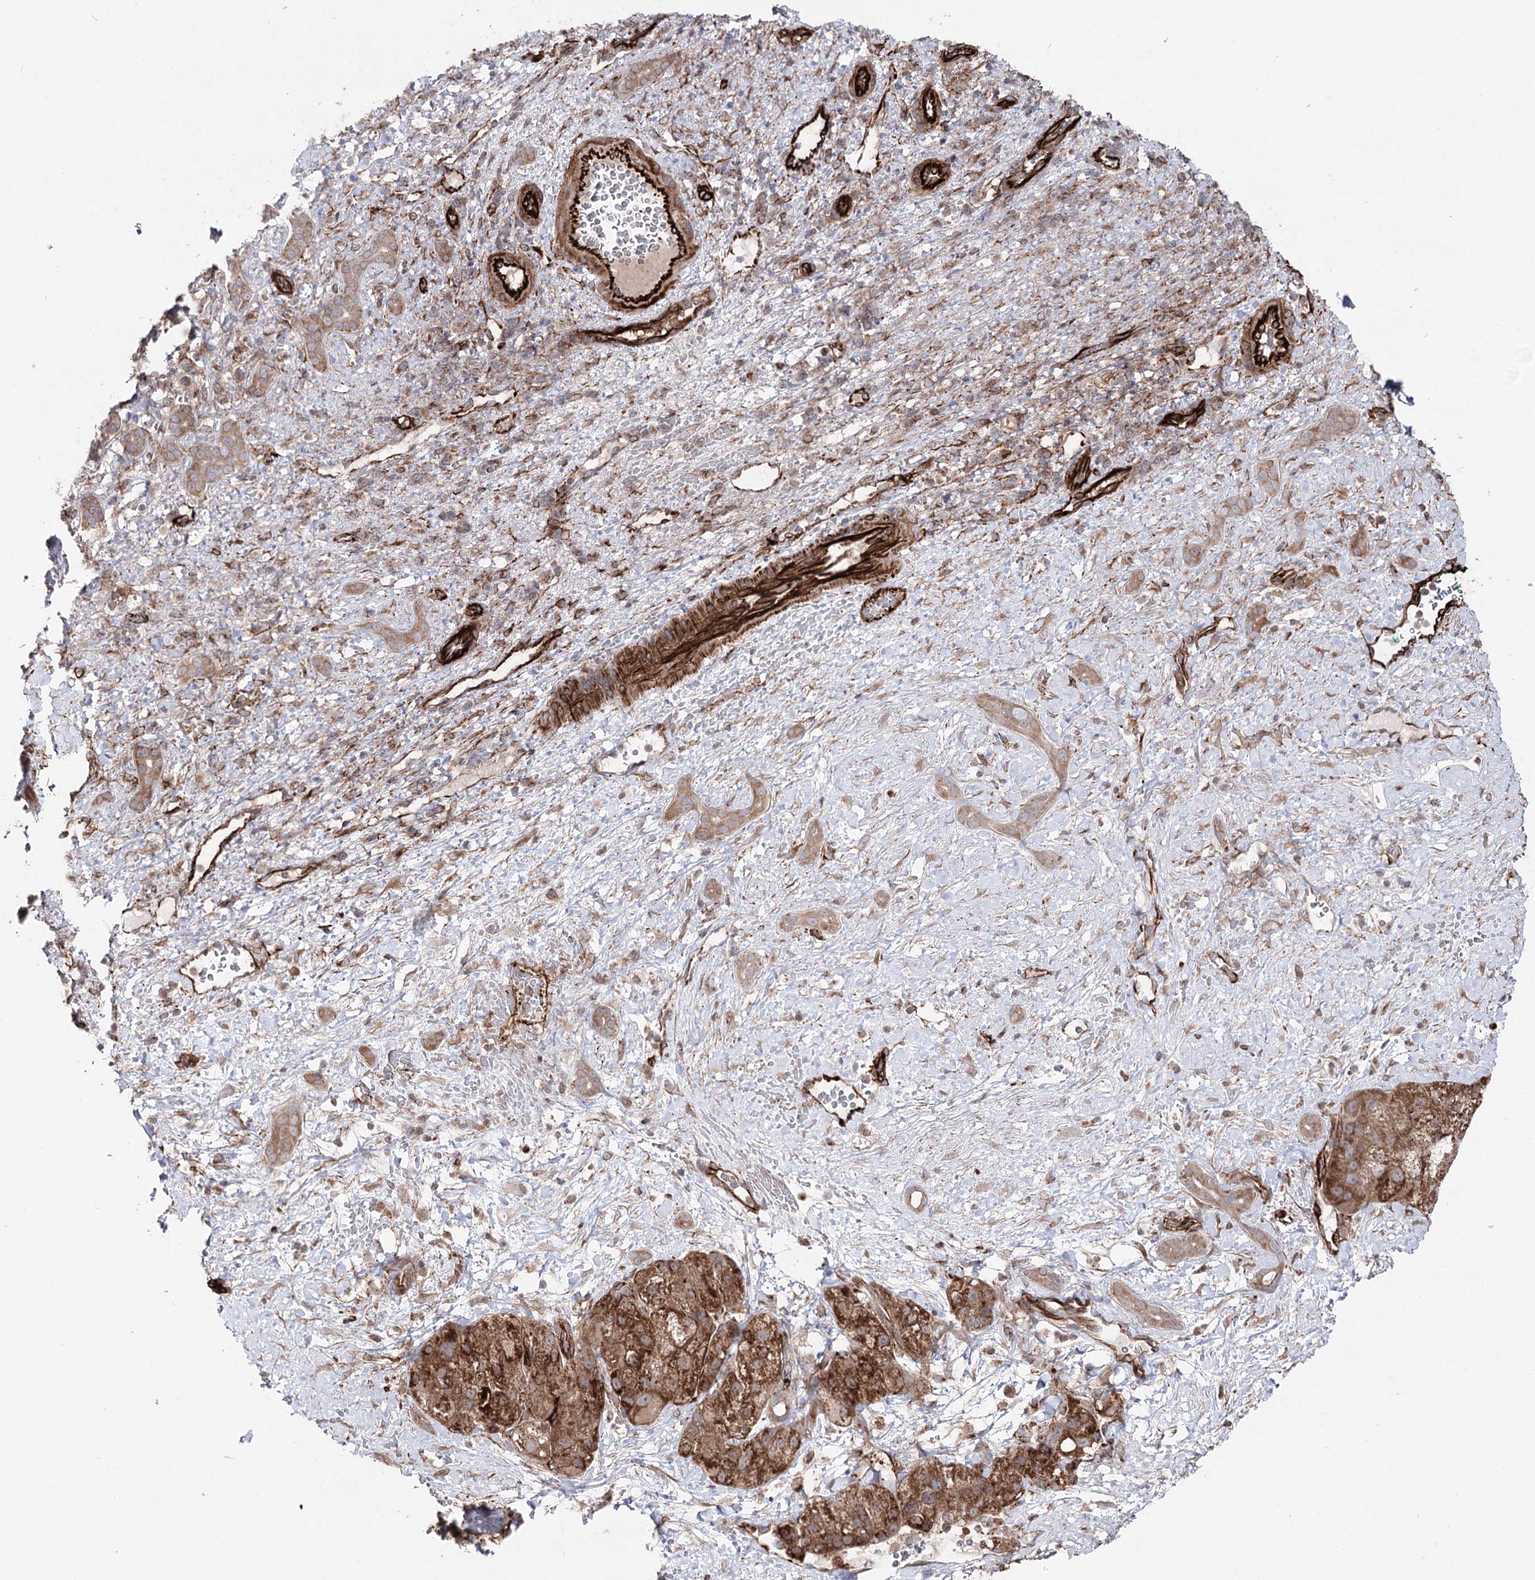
{"staining": {"intensity": "moderate", "quantity": ">75%", "location": "cytoplasmic/membranous"}, "tissue": "liver cancer", "cell_type": "Tumor cells", "image_type": "cancer", "snomed": [{"axis": "morphology", "description": "Normal tissue, NOS"}, {"axis": "morphology", "description": "Carcinoma, Hepatocellular, NOS"}, {"axis": "topography", "description": "Liver"}], "caption": "Liver cancer stained for a protein demonstrates moderate cytoplasmic/membranous positivity in tumor cells.", "gene": "MIB1", "patient": {"sex": "male", "age": 57}}